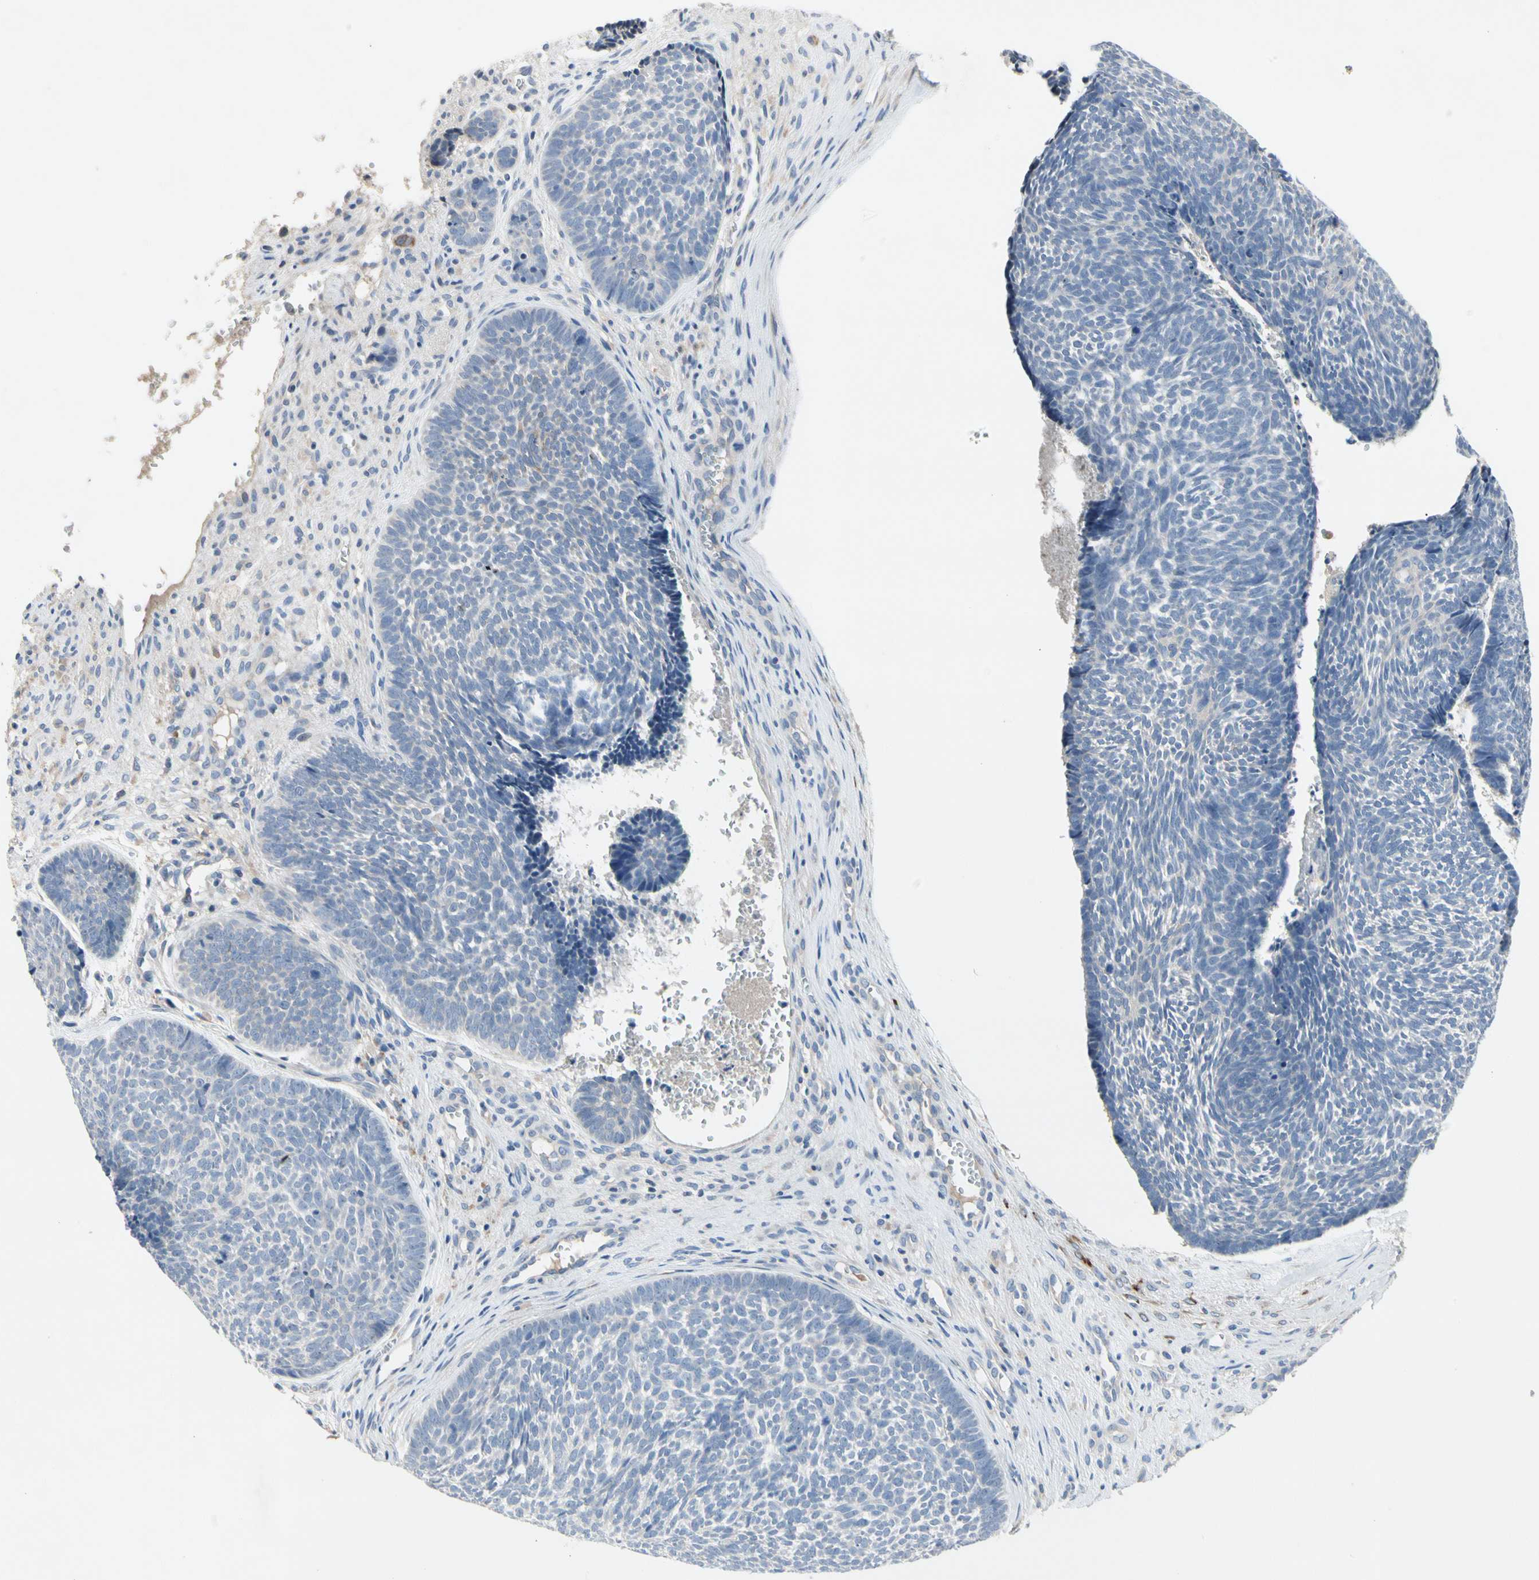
{"staining": {"intensity": "negative", "quantity": "none", "location": "none"}, "tissue": "skin cancer", "cell_type": "Tumor cells", "image_type": "cancer", "snomed": [{"axis": "morphology", "description": "Basal cell carcinoma"}, {"axis": "topography", "description": "Skin"}], "caption": "The image demonstrates no significant staining in tumor cells of skin basal cell carcinoma. (DAB (3,3'-diaminobenzidine) IHC, high magnification).", "gene": "GAS6", "patient": {"sex": "male", "age": 84}}